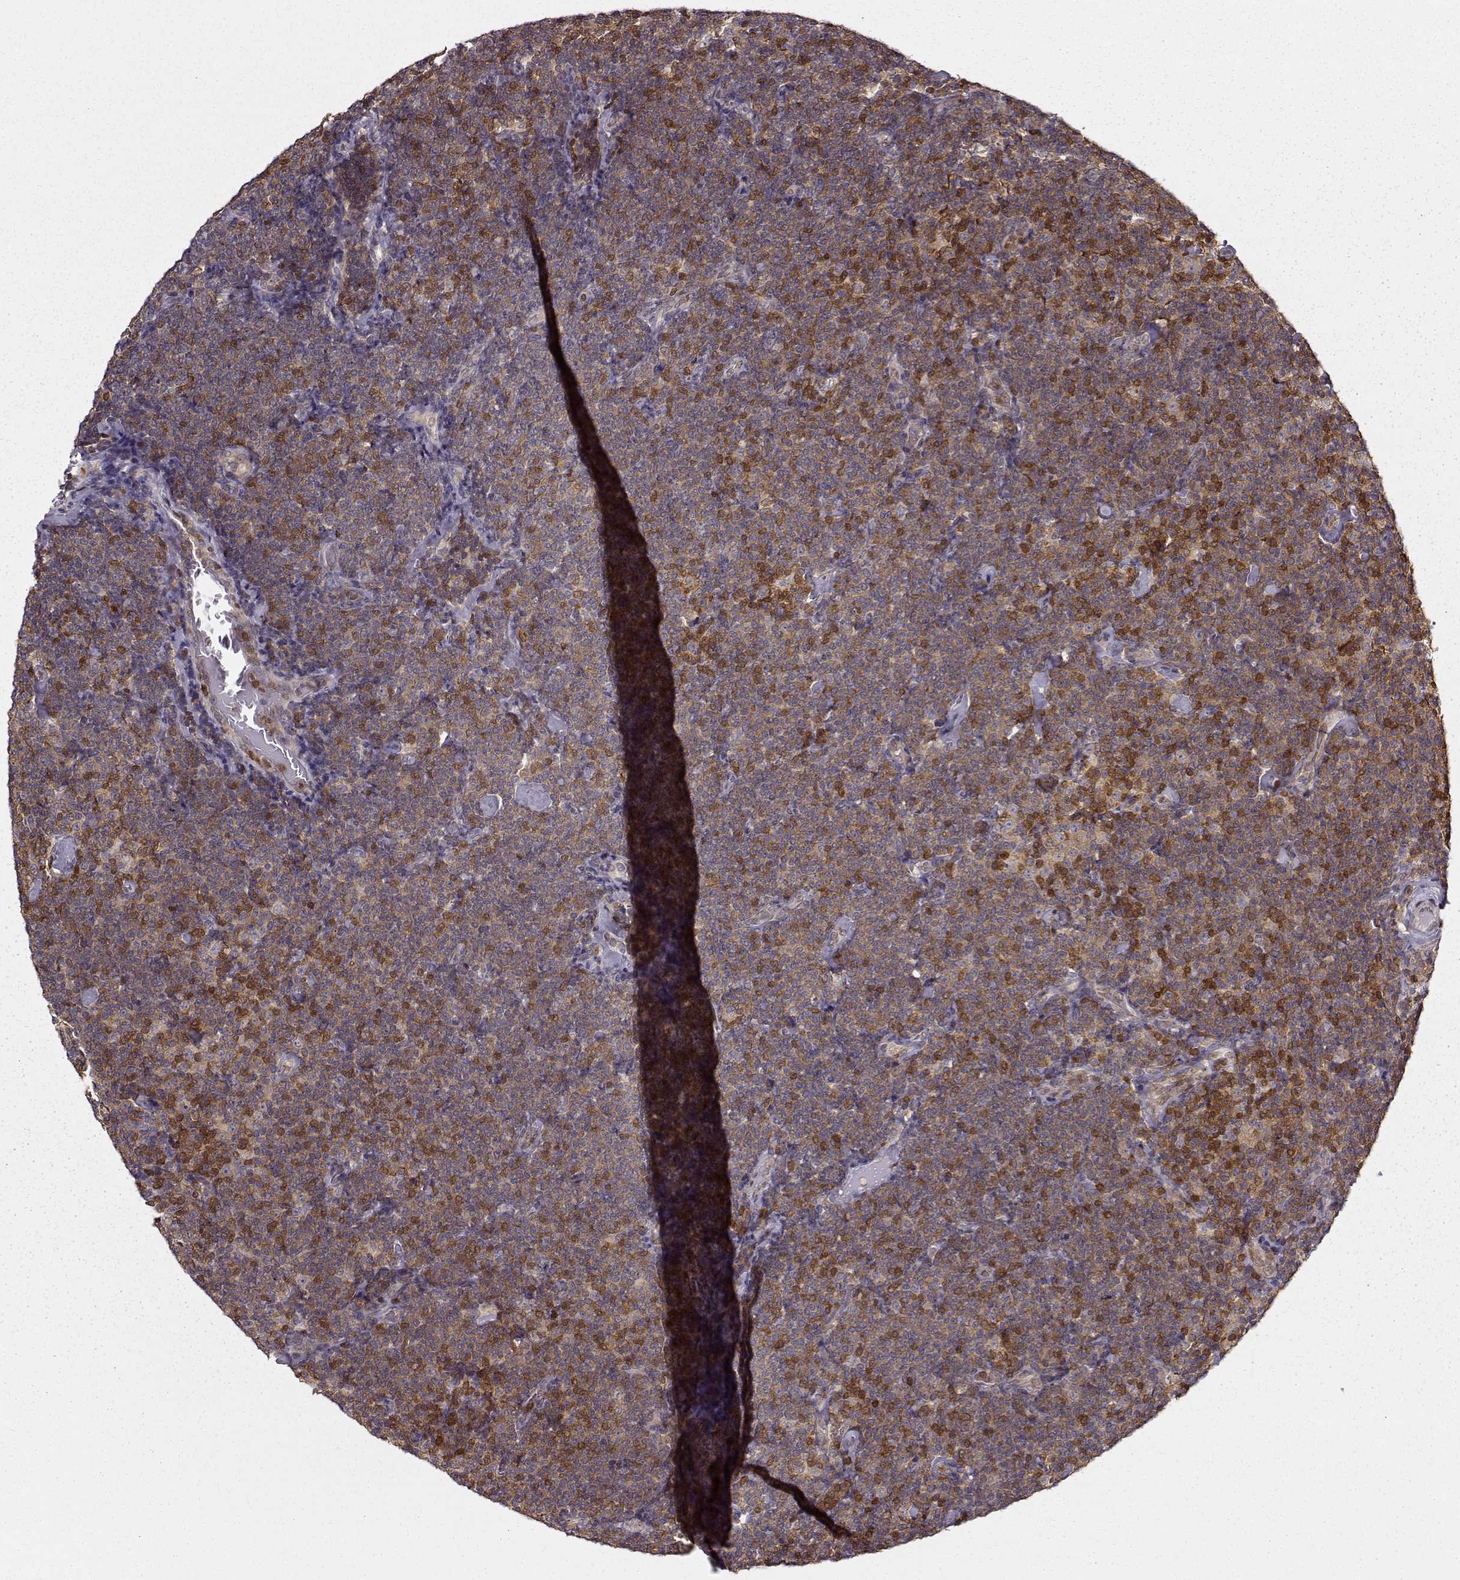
{"staining": {"intensity": "moderate", "quantity": ">75%", "location": "cytoplasmic/membranous"}, "tissue": "lymphoma", "cell_type": "Tumor cells", "image_type": "cancer", "snomed": [{"axis": "morphology", "description": "Malignant lymphoma, non-Hodgkin's type, Low grade"}, {"axis": "topography", "description": "Lymph node"}], "caption": "A brown stain shows moderate cytoplasmic/membranous positivity of a protein in human lymphoma tumor cells. (Brightfield microscopy of DAB IHC at high magnification).", "gene": "MFSD1", "patient": {"sex": "male", "age": 81}}